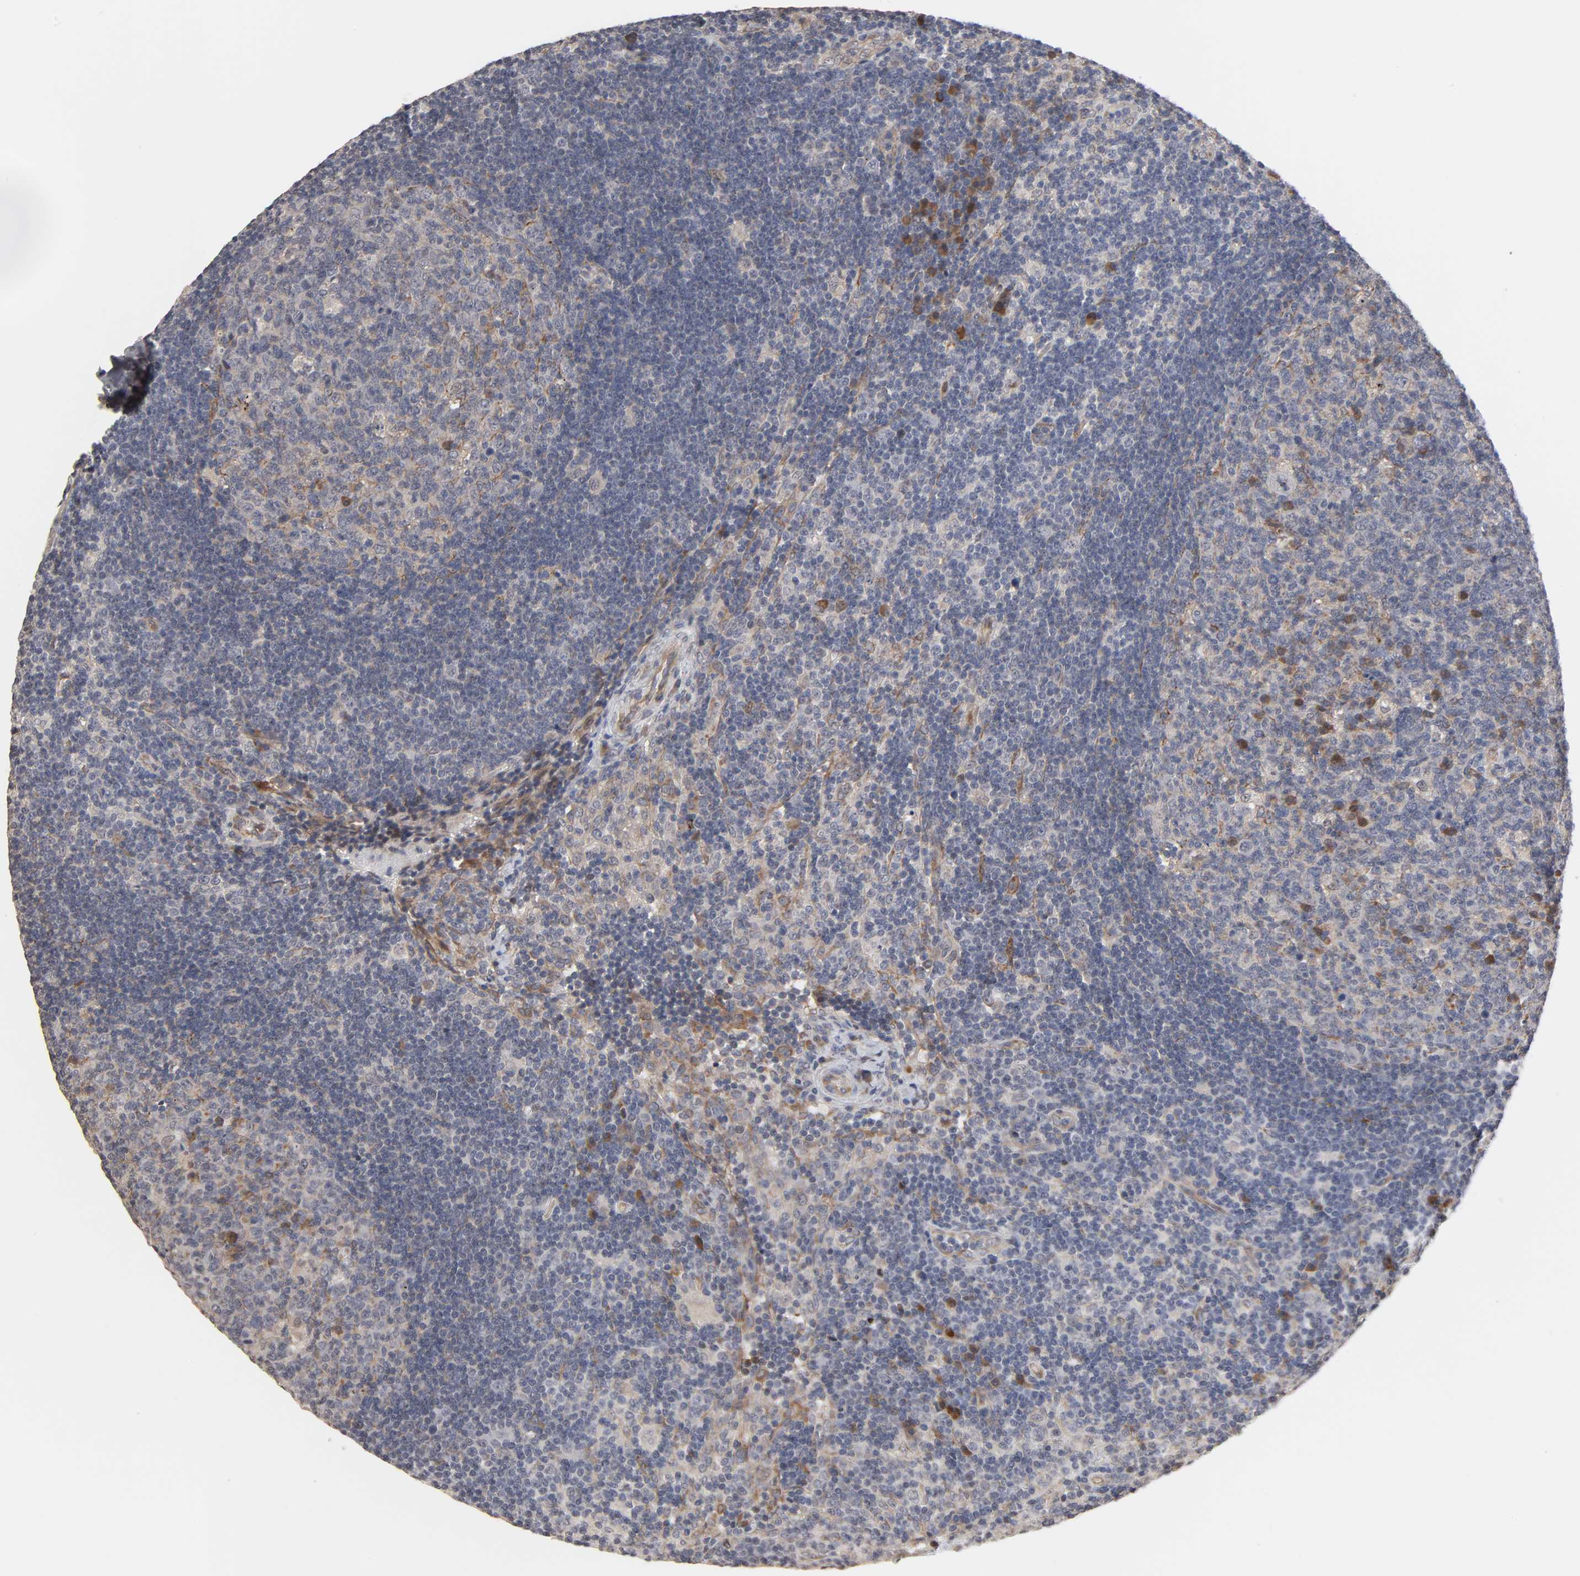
{"staining": {"intensity": "negative", "quantity": "none", "location": "none"}, "tissue": "lymph node", "cell_type": "Germinal center cells", "image_type": "normal", "snomed": [{"axis": "morphology", "description": "Normal tissue, NOS"}, {"axis": "morphology", "description": "Squamous cell carcinoma, metastatic, NOS"}, {"axis": "topography", "description": "Lymph node"}], "caption": "This is an IHC histopathology image of benign human lymph node. There is no expression in germinal center cells.", "gene": "HNF4A", "patient": {"sex": "female", "age": 53}}